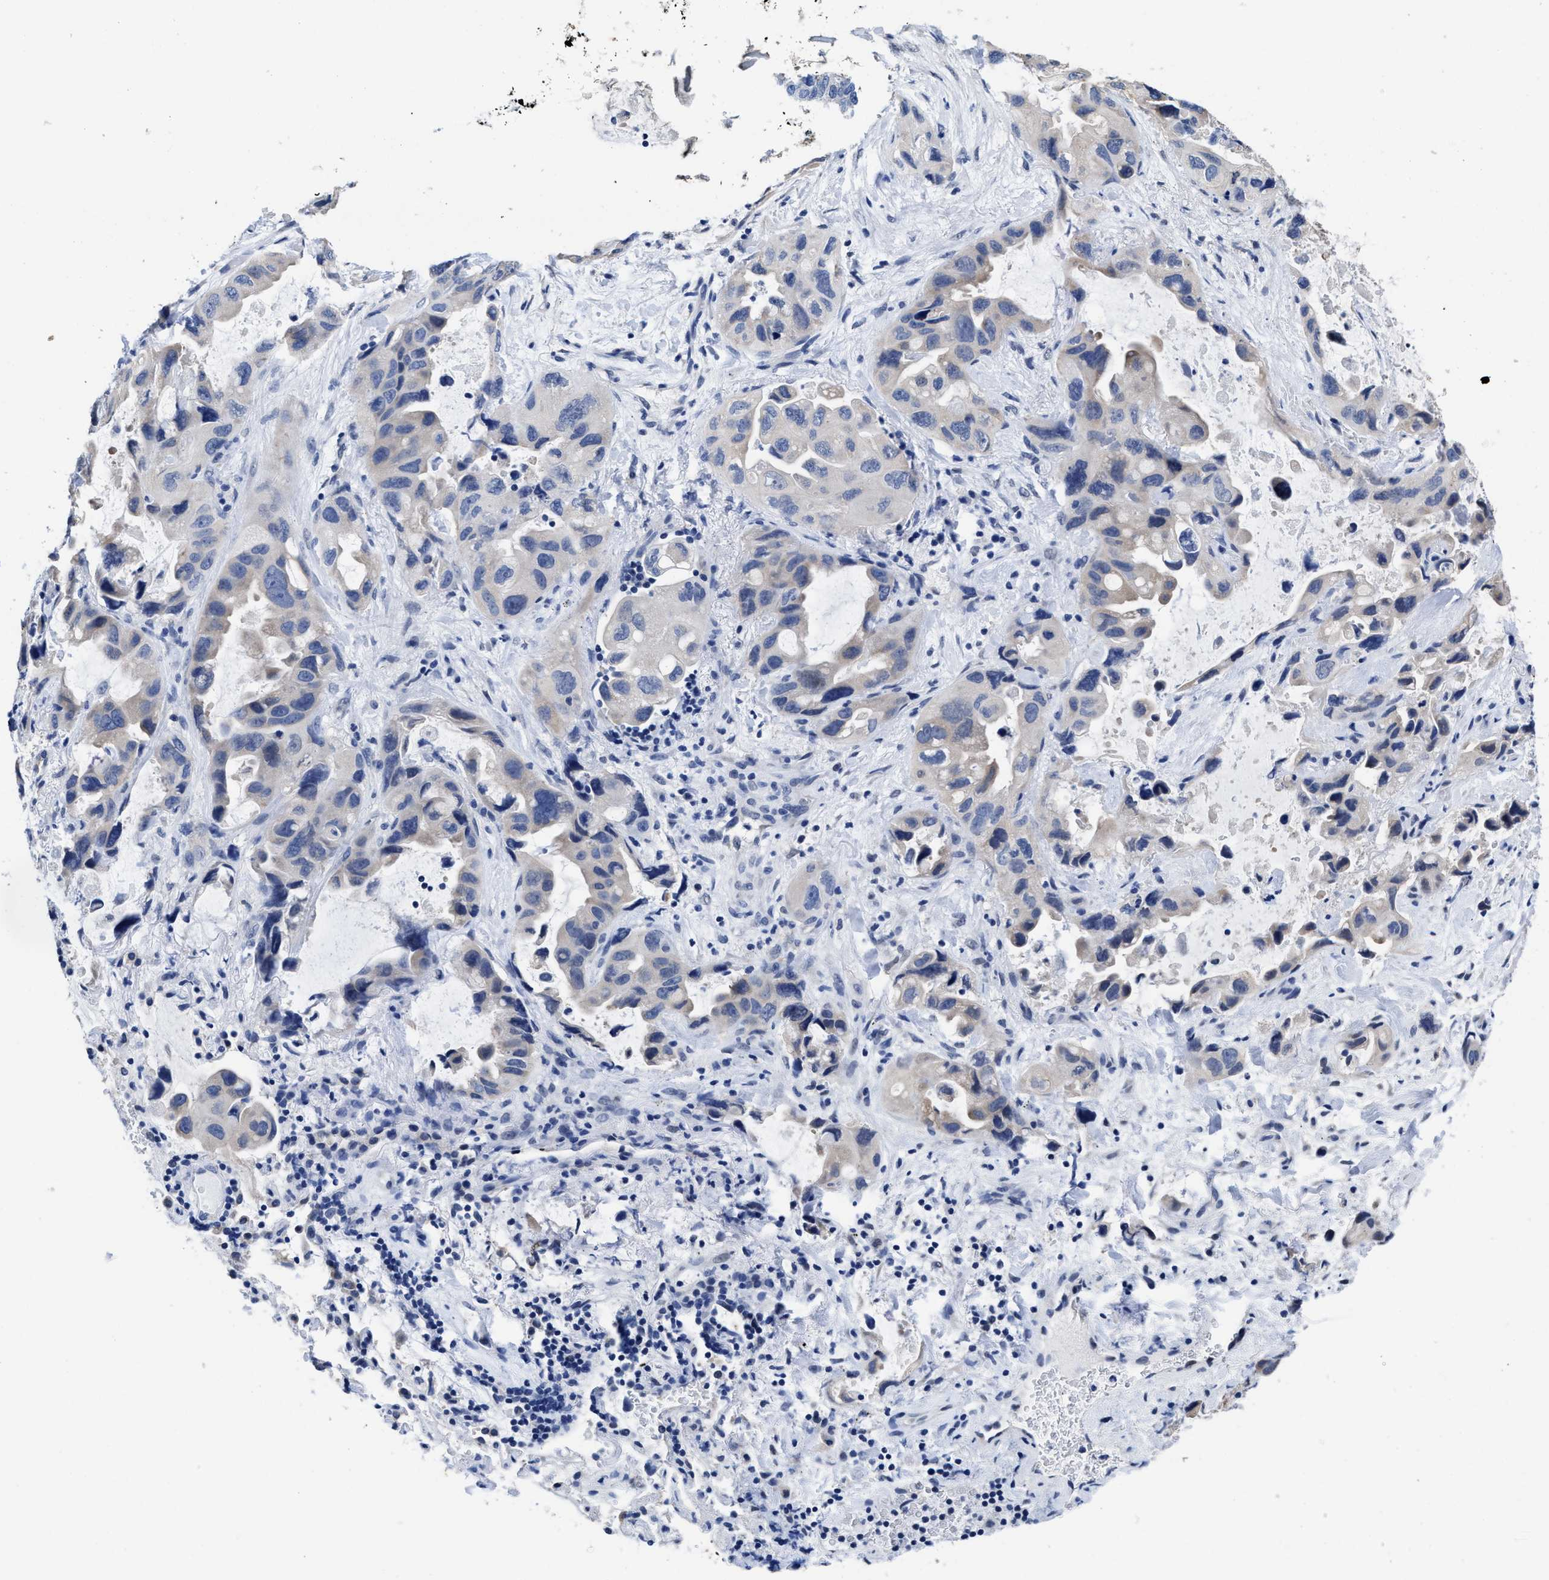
{"staining": {"intensity": "negative", "quantity": "none", "location": "none"}, "tissue": "lung cancer", "cell_type": "Tumor cells", "image_type": "cancer", "snomed": [{"axis": "morphology", "description": "Squamous cell carcinoma, NOS"}, {"axis": "topography", "description": "Lung"}], "caption": "This is an immunohistochemistry micrograph of lung squamous cell carcinoma. There is no expression in tumor cells.", "gene": "HOOK1", "patient": {"sex": "female", "age": 73}}